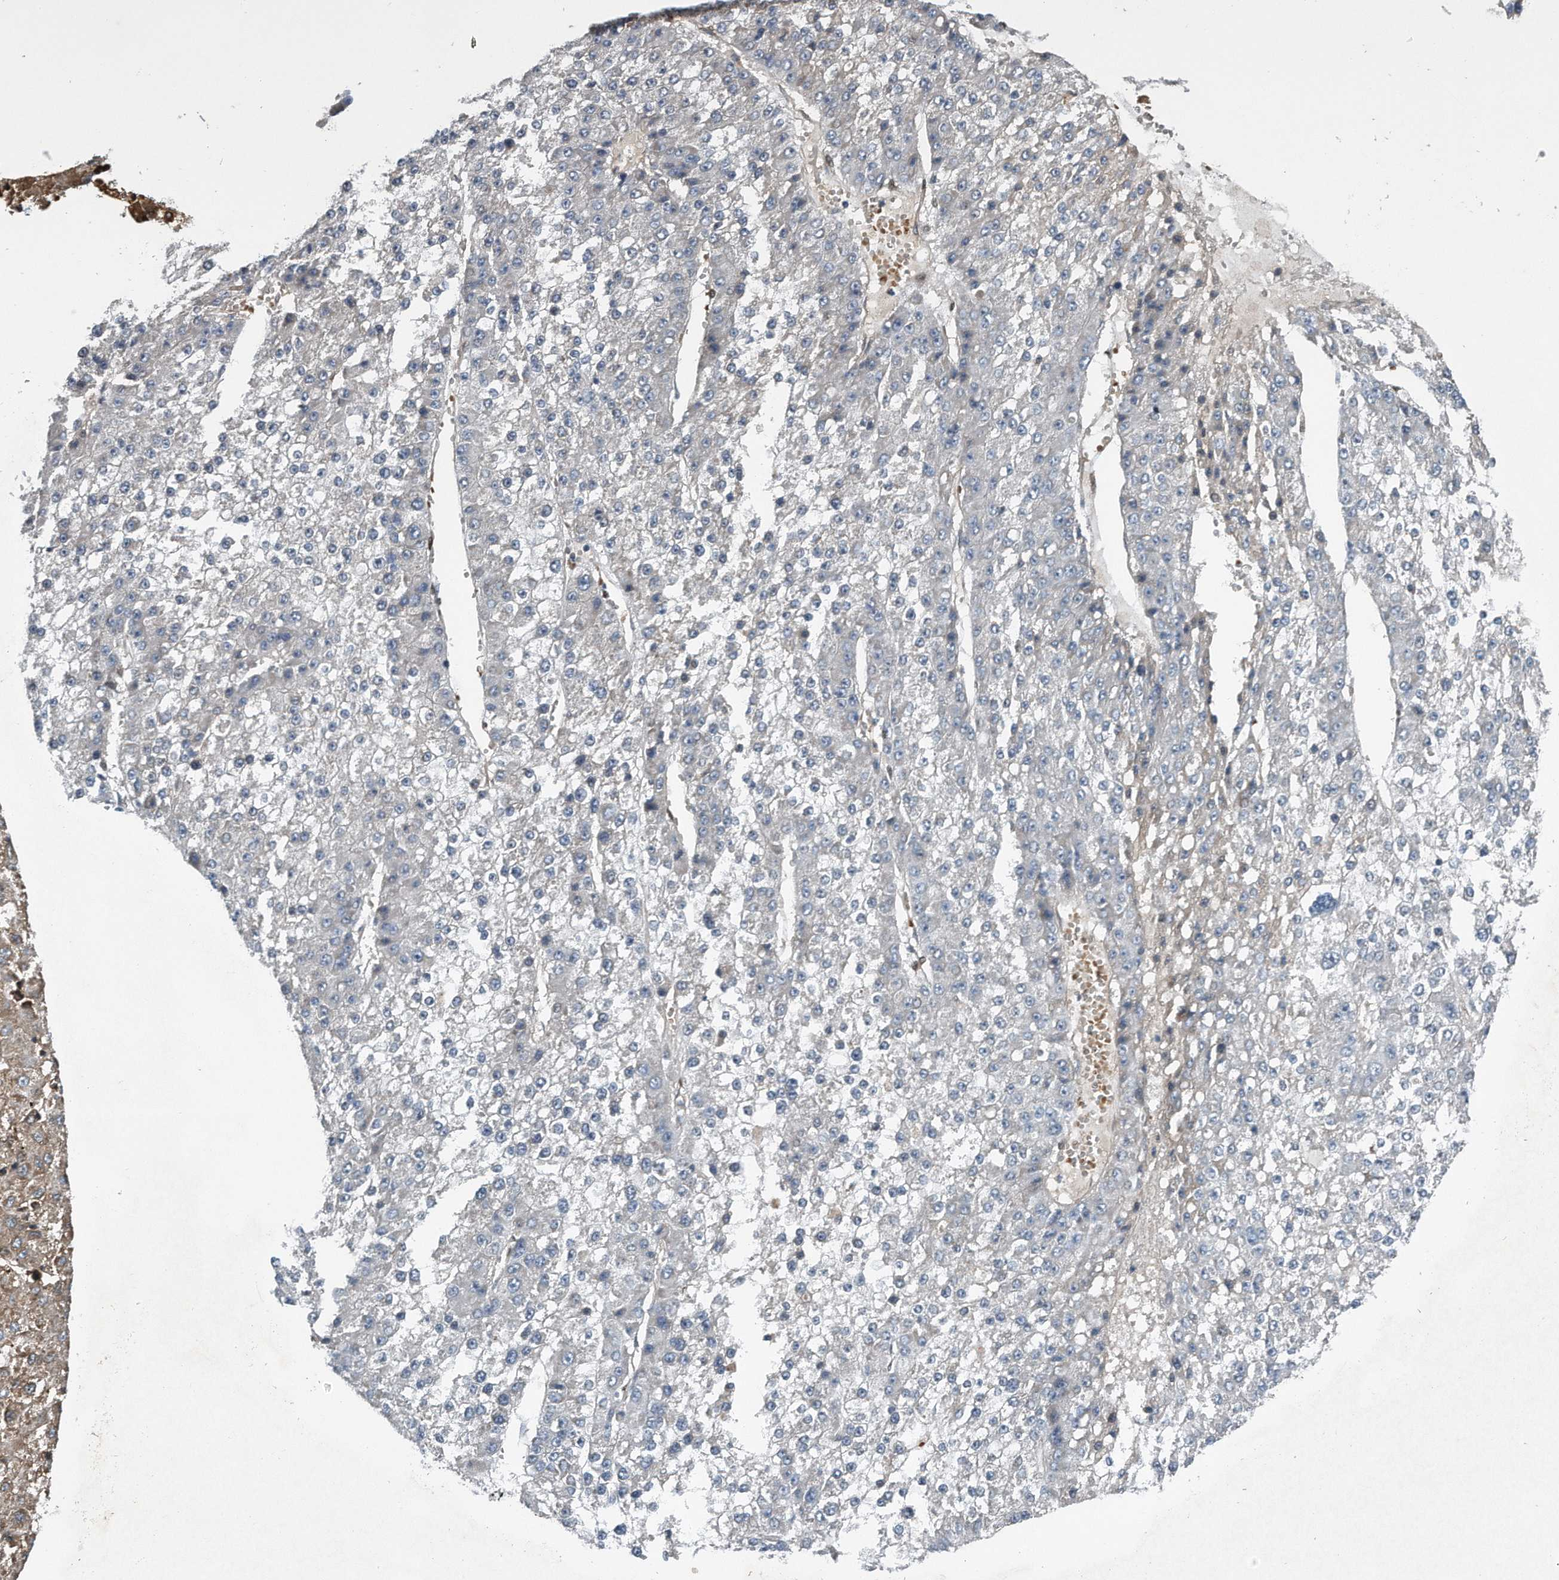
{"staining": {"intensity": "negative", "quantity": "none", "location": "none"}, "tissue": "liver cancer", "cell_type": "Tumor cells", "image_type": "cancer", "snomed": [{"axis": "morphology", "description": "Carcinoma, Hepatocellular, NOS"}, {"axis": "topography", "description": "Liver"}], "caption": "A high-resolution photomicrograph shows immunohistochemistry staining of liver cancer, which reveals no significant staining in tumor cells.", "gene": "ZNF79", "patient": {"sex": "female", "age": 73}}